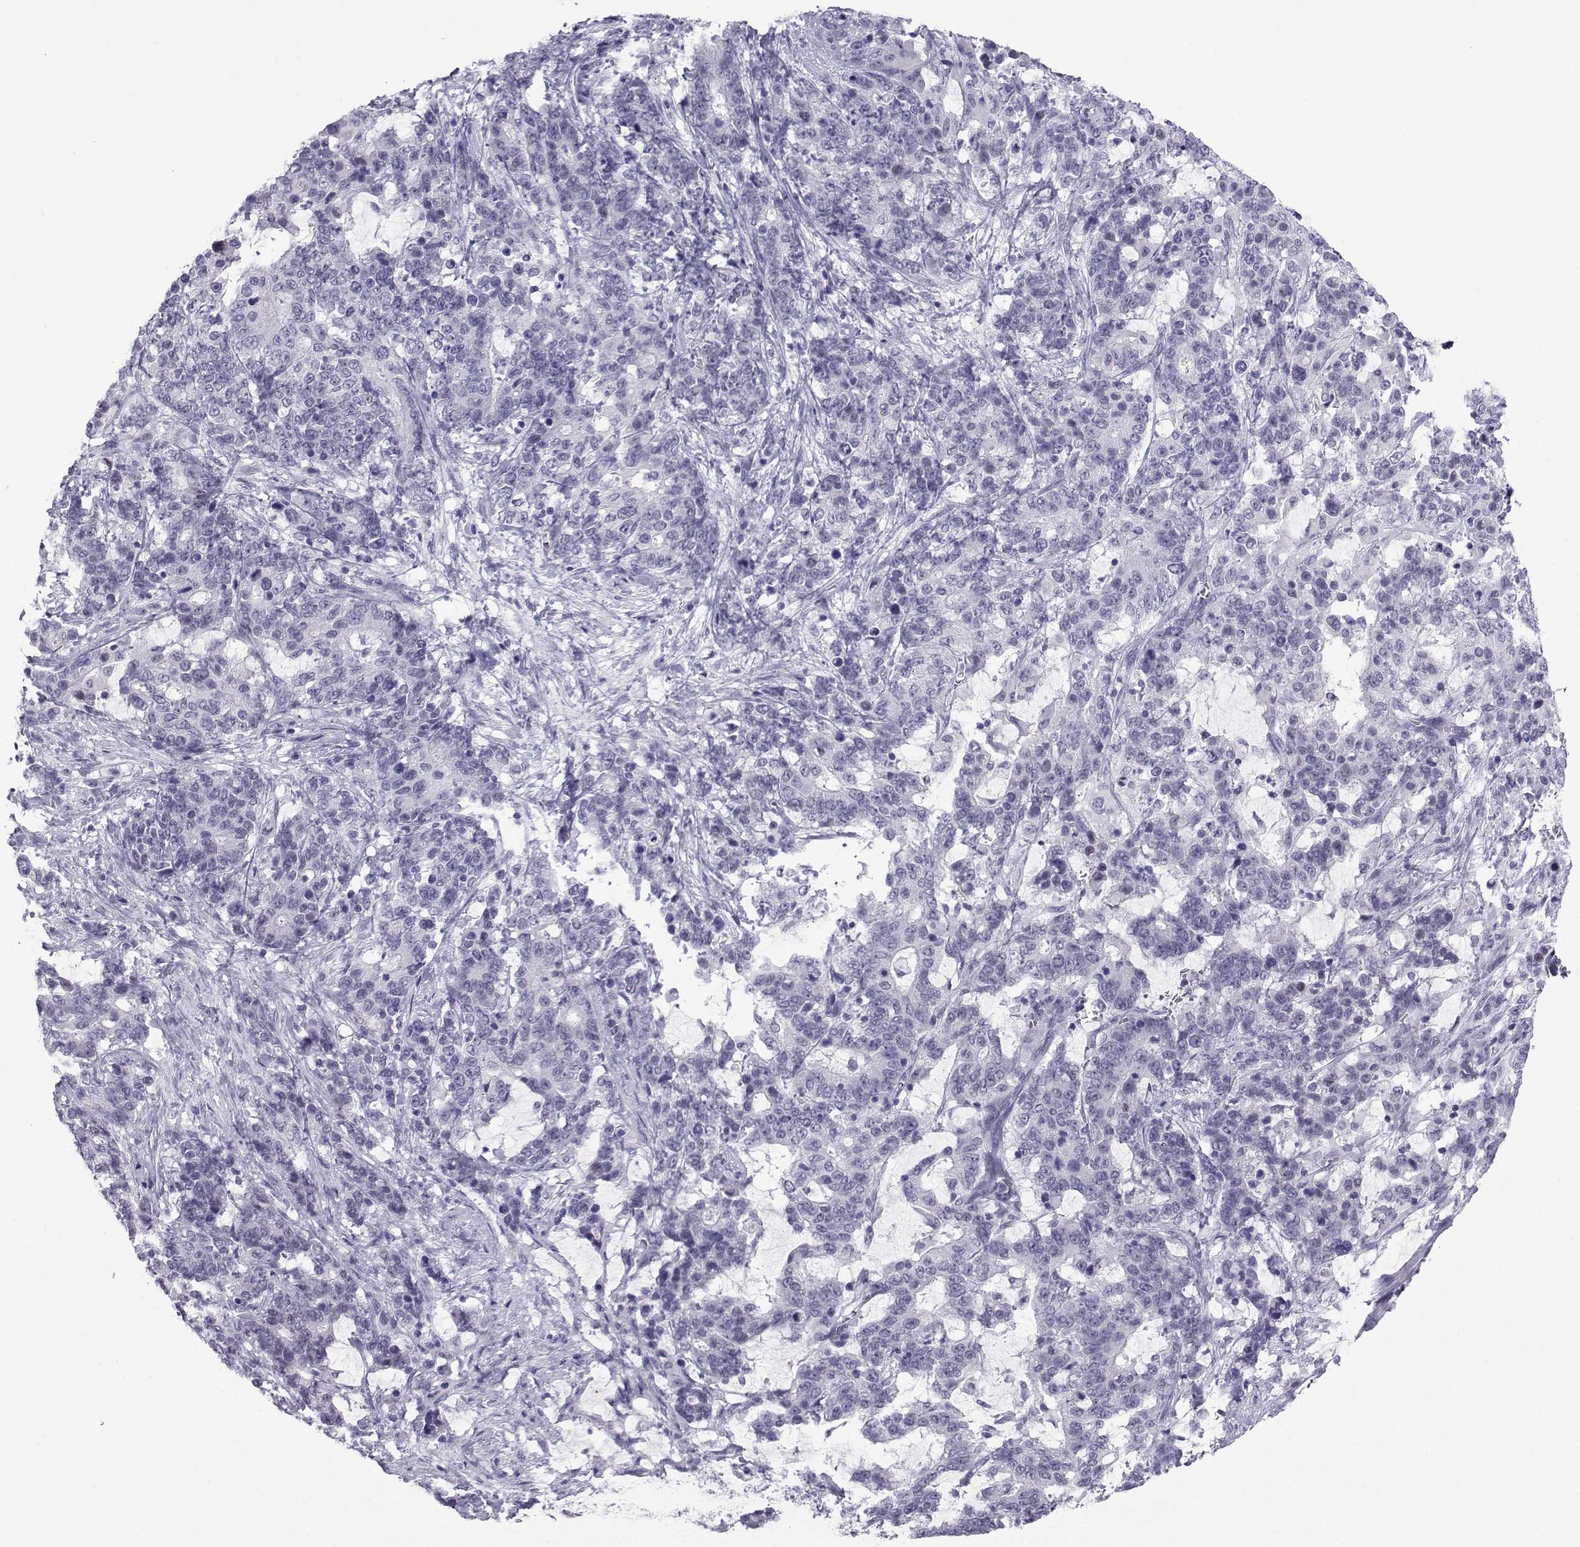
{"staining": {"intensity": "negative", "quantity": "none", "location": "none"}, "tissue": "stomach cancer", "cell_type": "Tumor cells", "image_type": "cancer", "snomed": [{"axis": "morphology", "description": "Normal tissue, NOS"}, {"axis": "morphology", "description": "Adenocarcinoma, NOS"}, {"axis": "topography", "description": "Stomach"}], "caption": "IHC micrograph of neoplastic tissue: adenocarcinoma (stomach) stained with DAB shows no significant protein positivity in tumor cells.", "gene": "LORICRIN", "patient": {"sex": "female", "age": 64}}